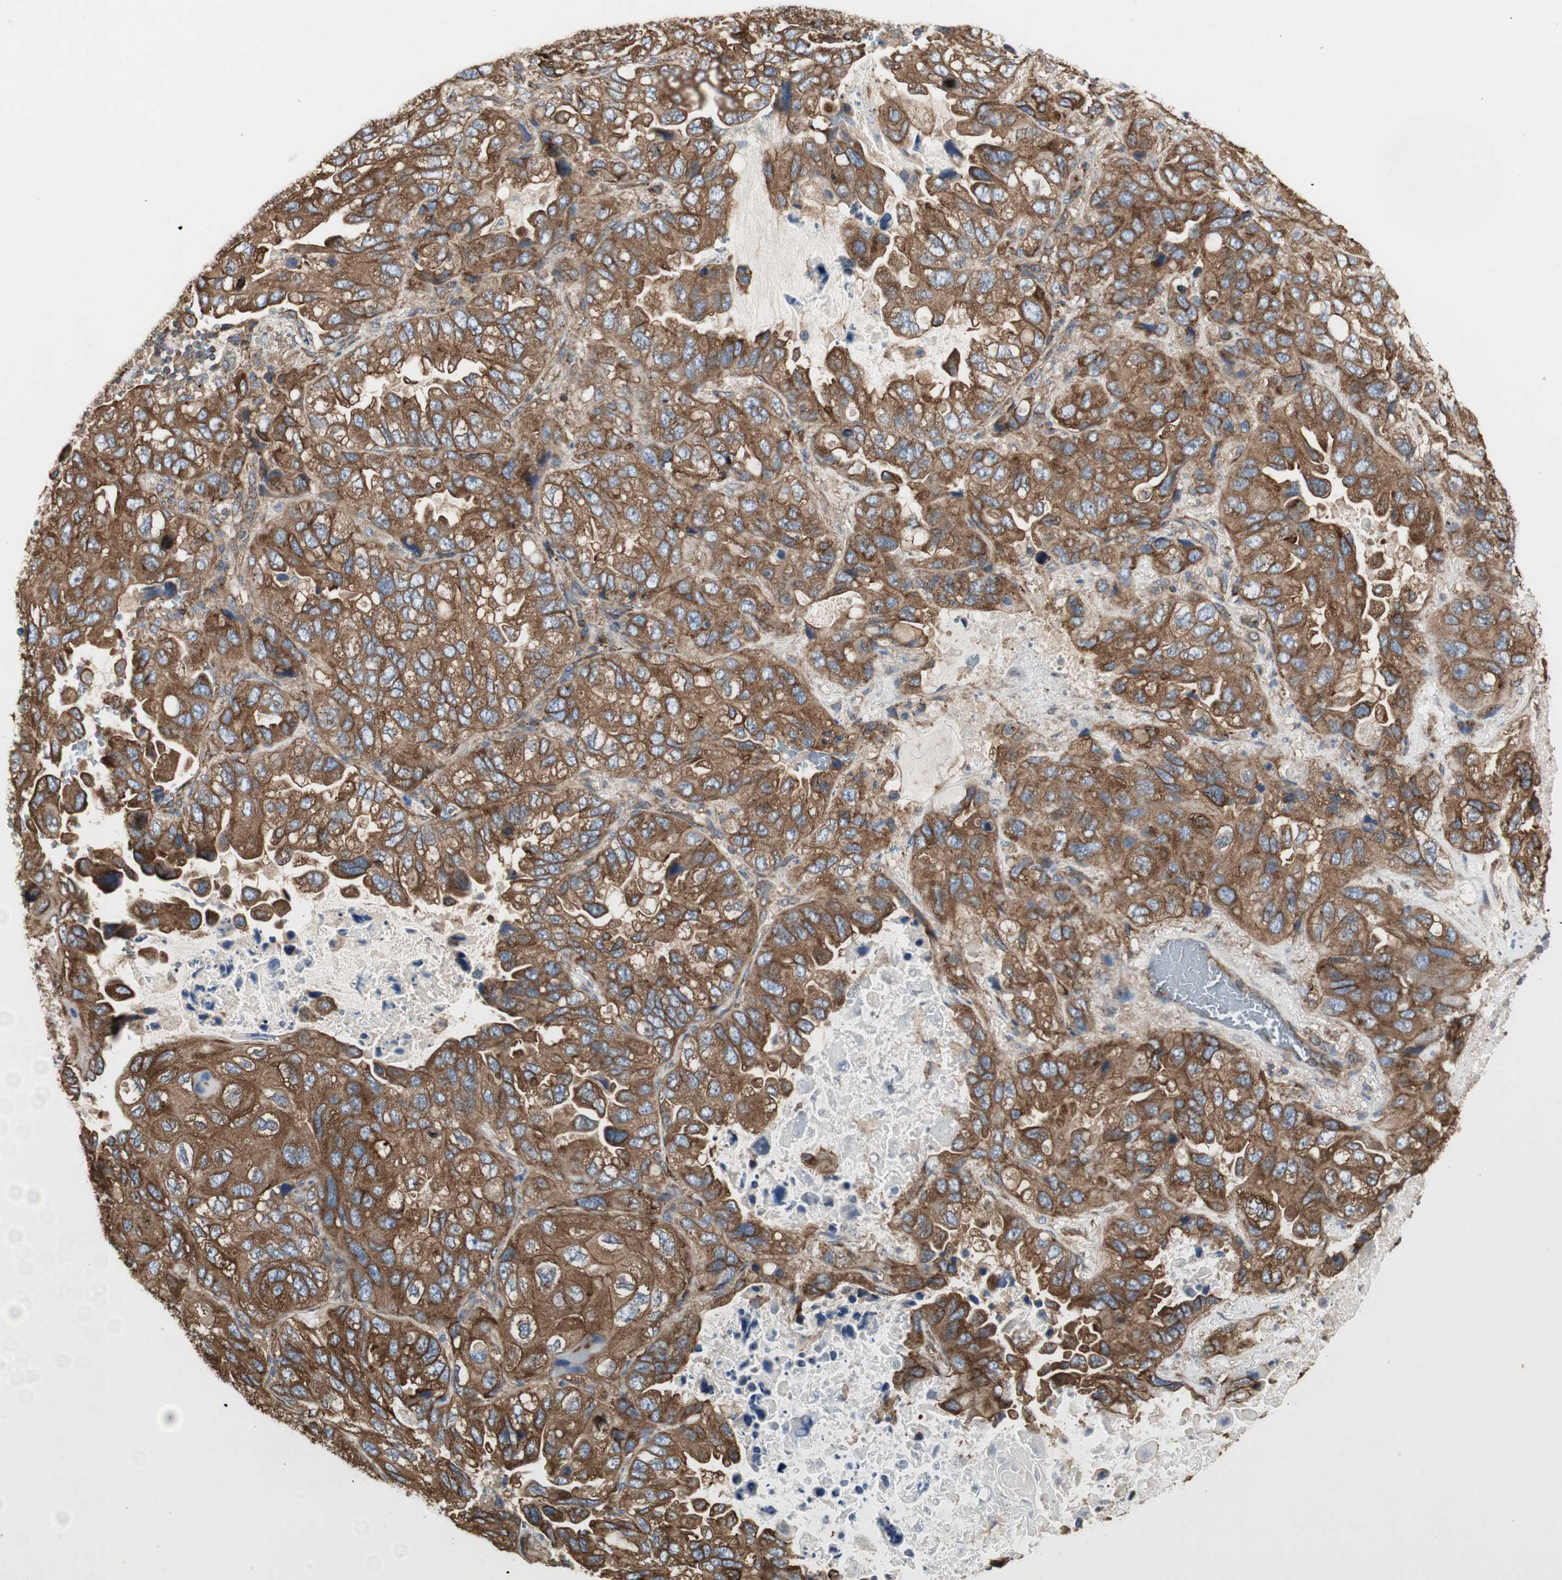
{"staining": {"intensity": "strong", "quantity": ">75%", "location": "cytoplasmic/membranous"}, "tissue": "lung cancer", "cell_type": "Tumor cells", "image_type": "cancer", "snomed": [{"axis": "morphology", "description": "Squamous cell carcinoma, NOS"}, {"axis": "topography", "description": "Lung"}], "caption": "A micrograph of human lung squamous cell carcinoma stained for a protein displays strong cytoplasmic/membranous brown staining in tumor cells.", "gene": "H6PD", "patient": {"sex": "female", "age": 73}}